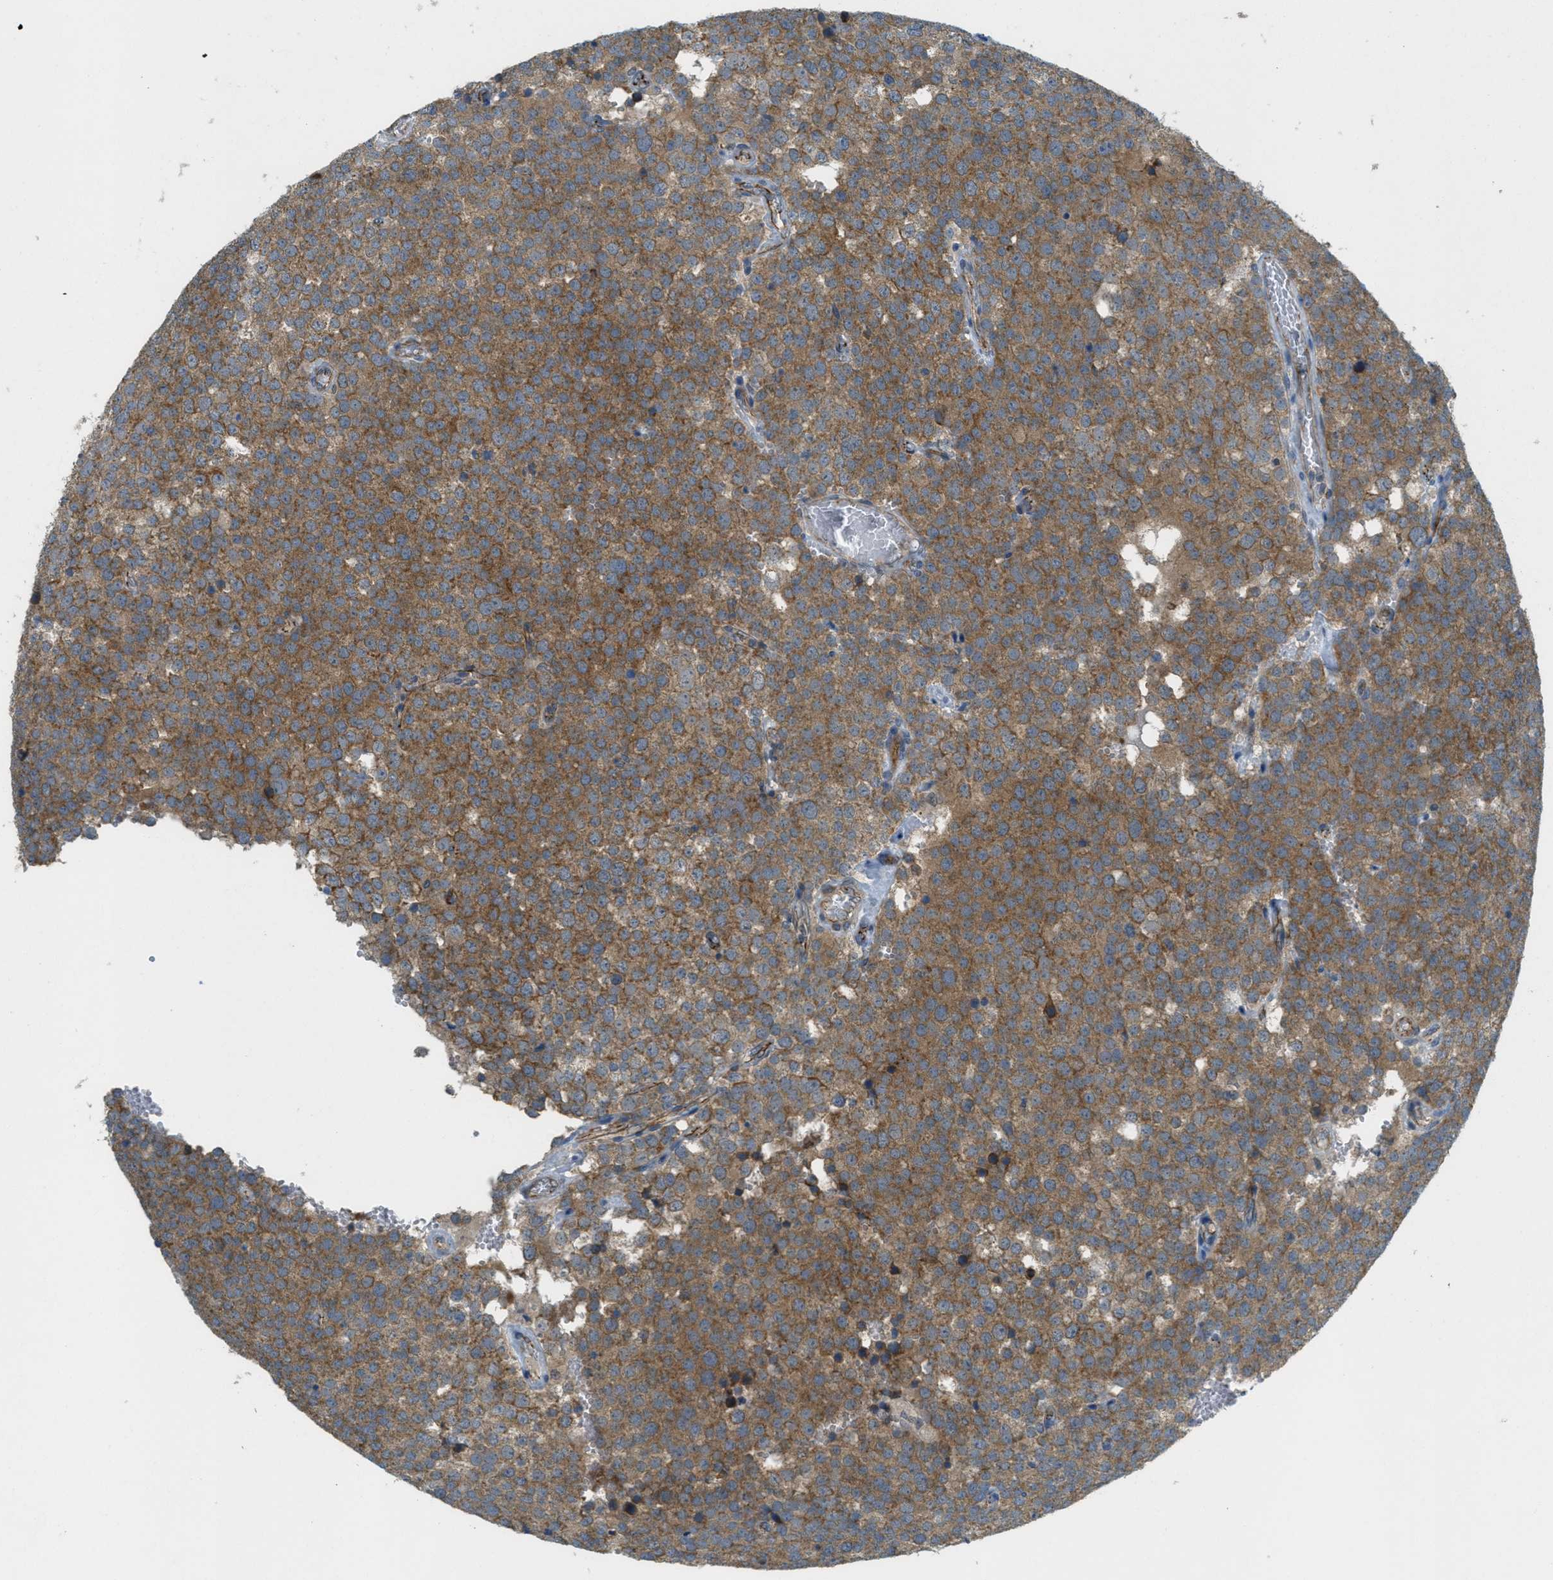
{"staining": {"intensity": "moderate", "quantity": ">75%", "location": "cytoplasmic/membranous"}, "tissue": "testis cancer", "cell_type": "Tumor cells", "image_type": "cancer", "snomed": [{"axis": "morphology", "description": "Normal tissue, NOS"}, {"axis": "morphology", "description": "Seminoma, NOS"}, {"axis": "topography", "description": "Testis"}], "caption": "A brown stain shows moderate cytoplasmic/membranous expression of a protein in human seminoma (testis) tumor cells.", "gene": "JCAD", "patient": {"sex": "male", "age": 71}}